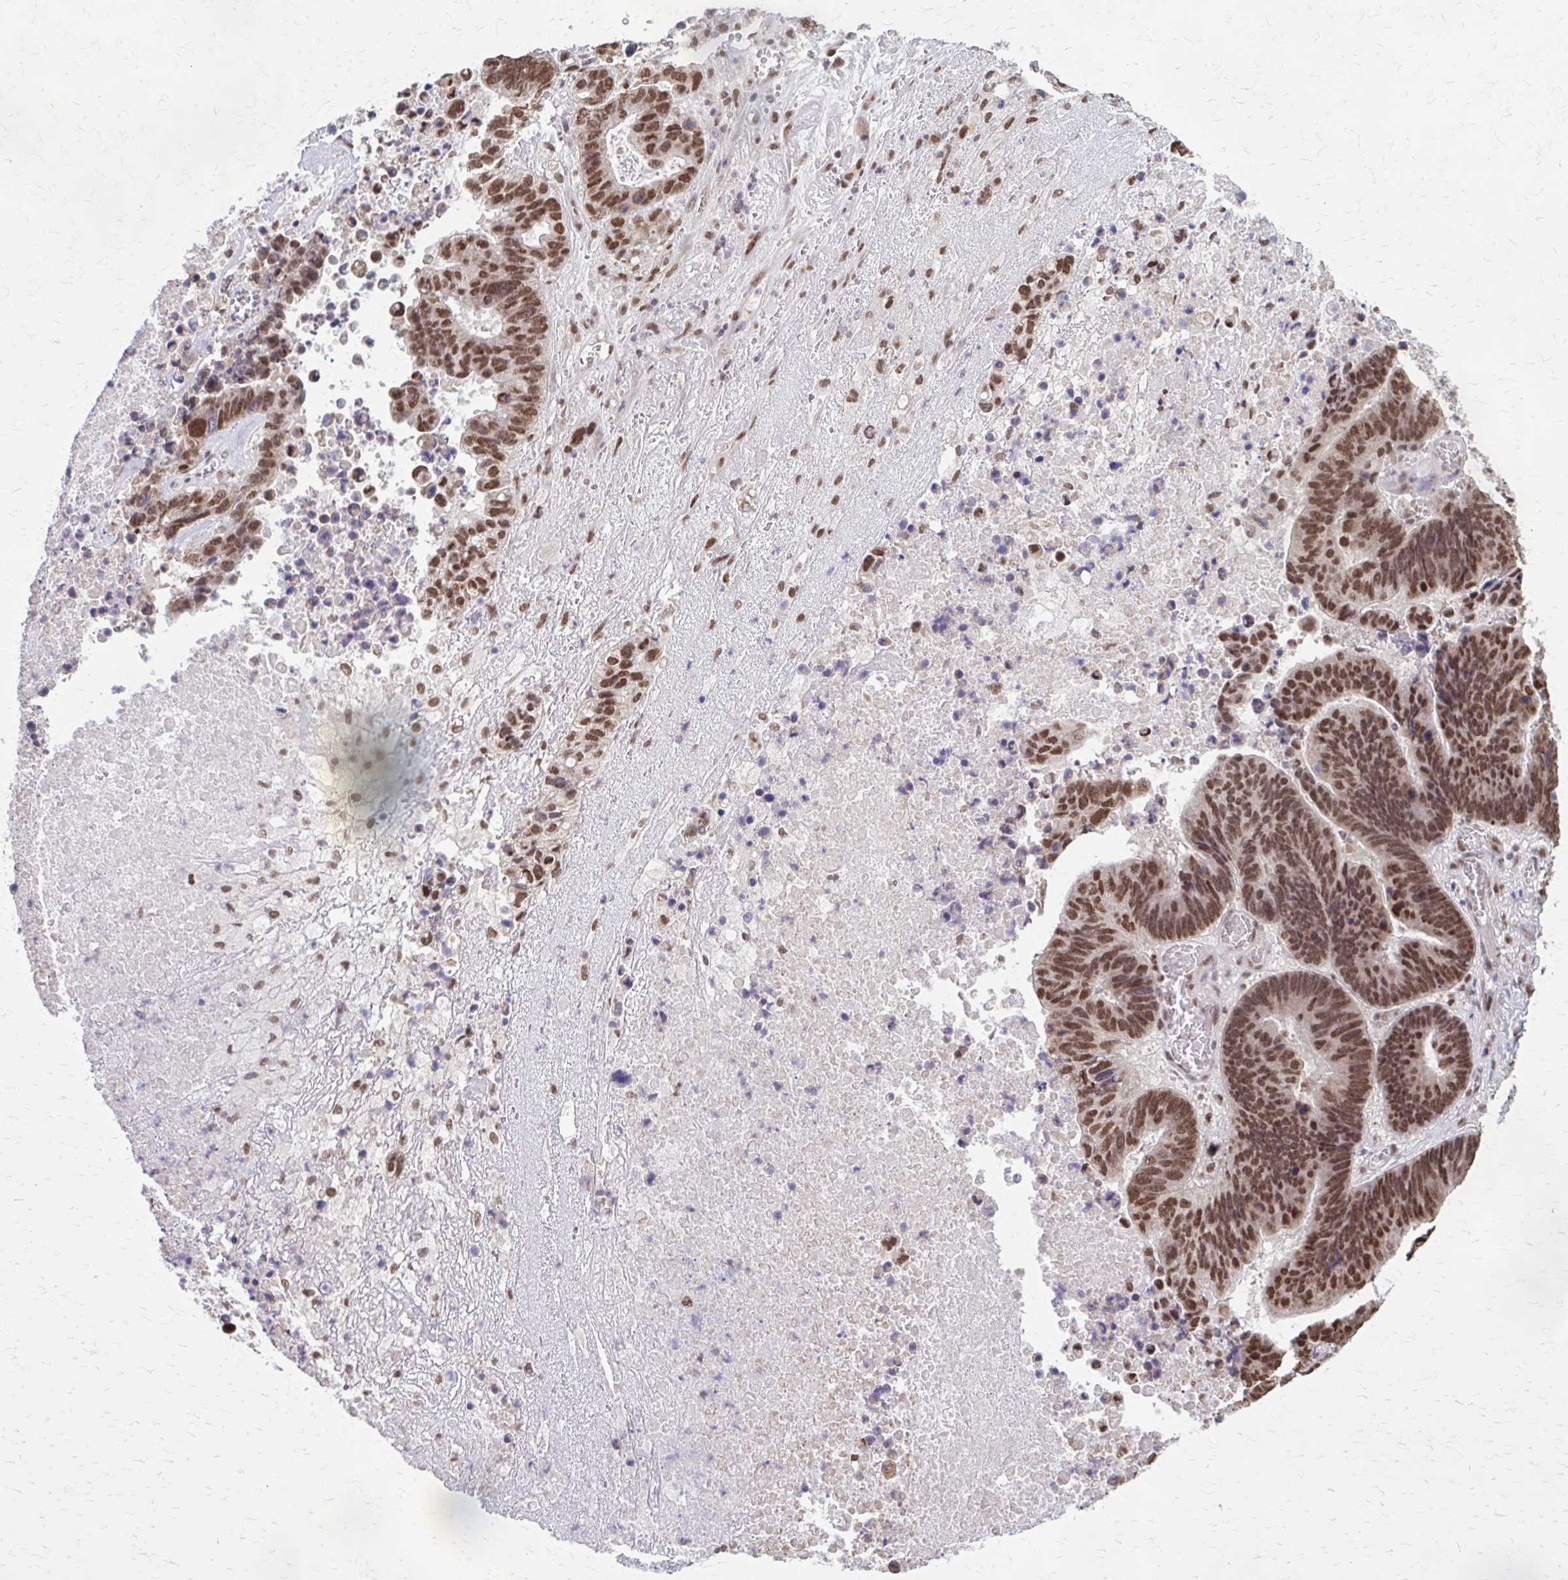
{"staining": {"intensity": "moderate", "quantity": ">75%", "location": "nuclear"}, "tissue": "lung cancer", "cell_type": "Tumor cells", "image_type": "cancer", "snomed": [{"axis": "morphology", "description": "Aneuploidy"}, {"axis": "morphology", "description": "Adenocarcinoma, NOS"}, {"axis": "morphology", "description": "Adenocarcinoma primary or metastatic"}, {"axis": "topography", "description": "Lung"}], "caption": "A brown stain highlights moderate nuclear expression of a protein in human lung cancer tumor cells.", "gene": "TTF1", "patient": {"sex": "female", "age": 75}}